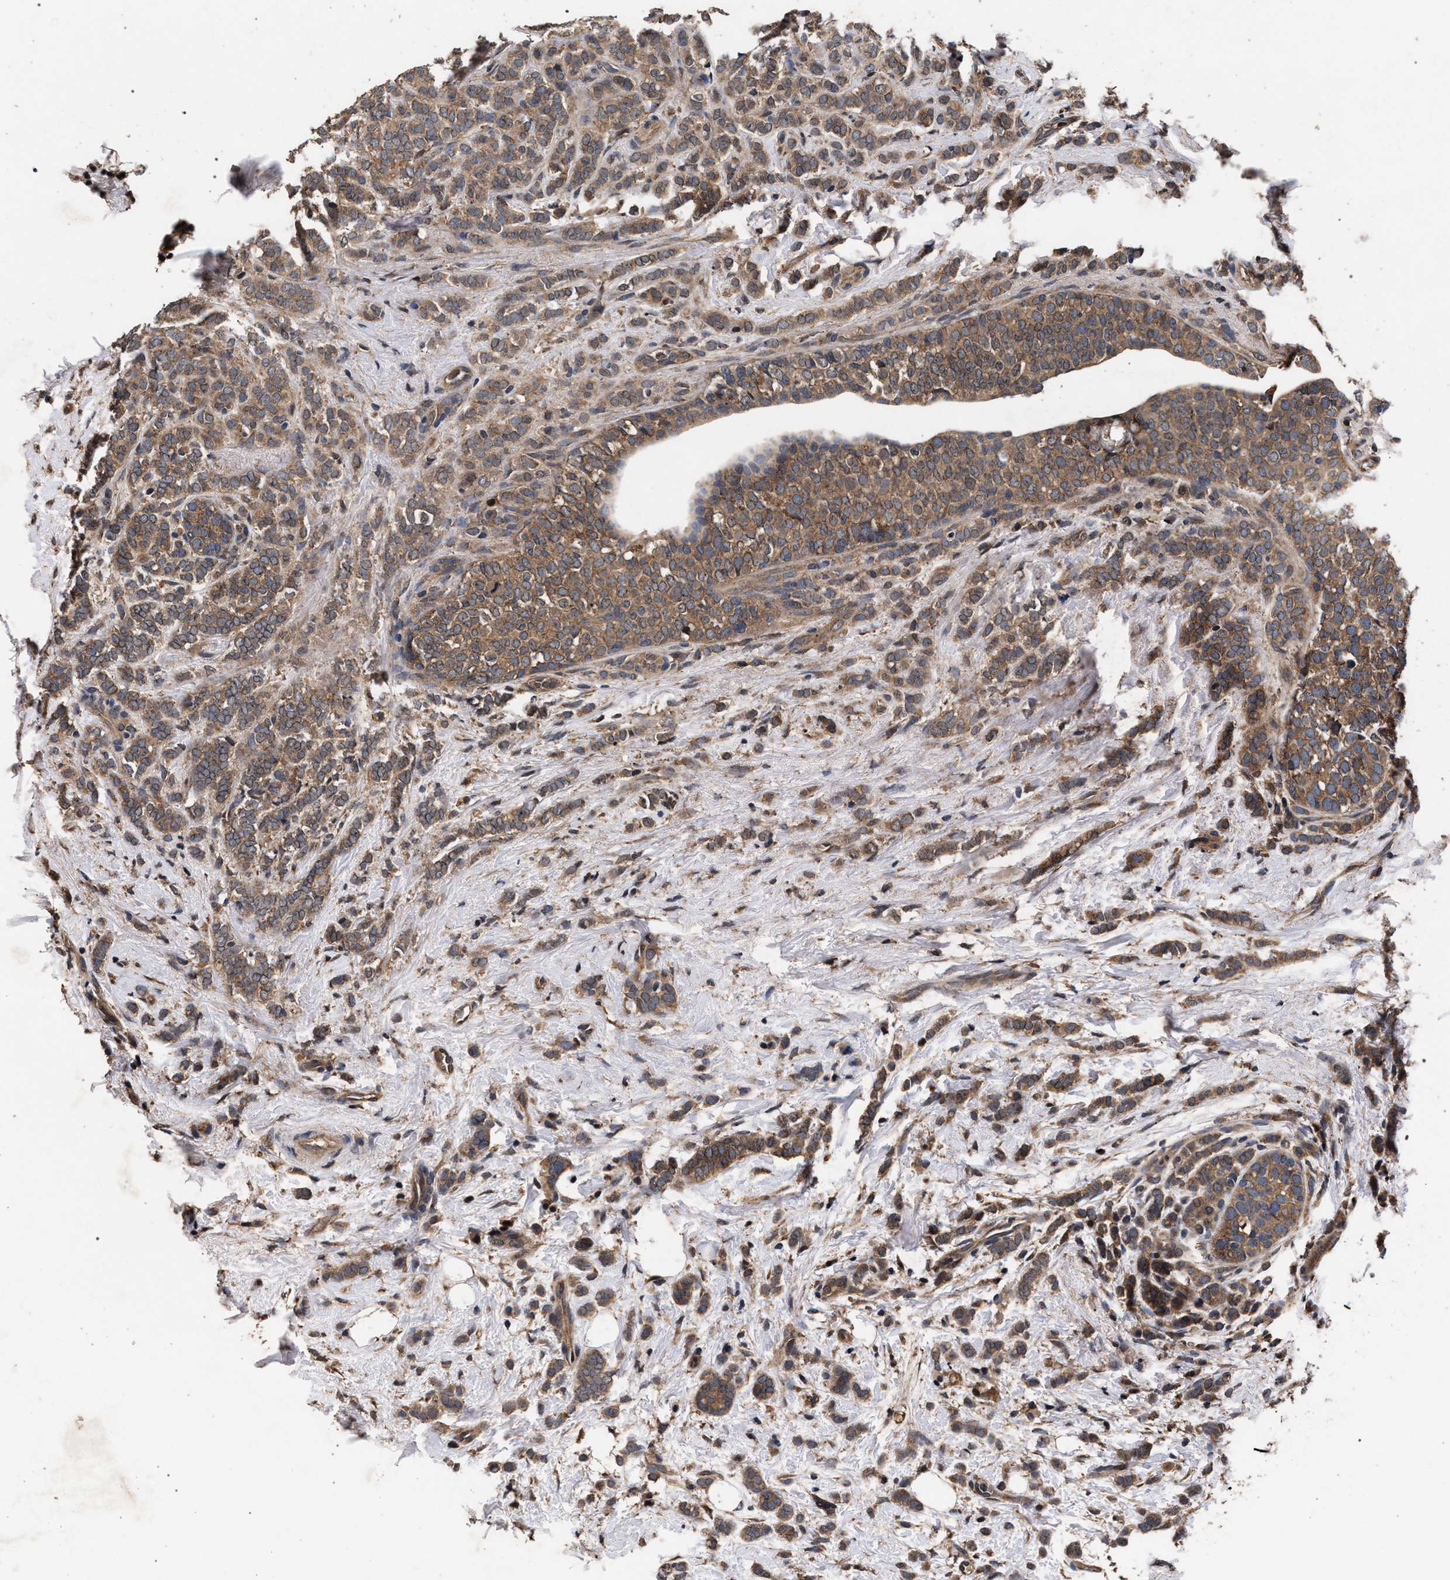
{"staining": {"intensity": "moderate", "quantity": ">75%", "location": "cytoplasmic/membranous"}, "tissue": "breast cancer", "cell_type": "Tumor cells", "image_type": "cancer", "snomed": [{"axis": "morphology", "description": "Lobular carcinoma"}, {"axis": "topography", "description": "Breast"}], "caption": "Tumor cells reveal medium levels of moderate cytoplasmic/membranous positivity in approximately >75% of cells in breast cancer (lobular carcinoma).", "gene": "ACOX1", "patient": {"sex": "female", "age": 50}}